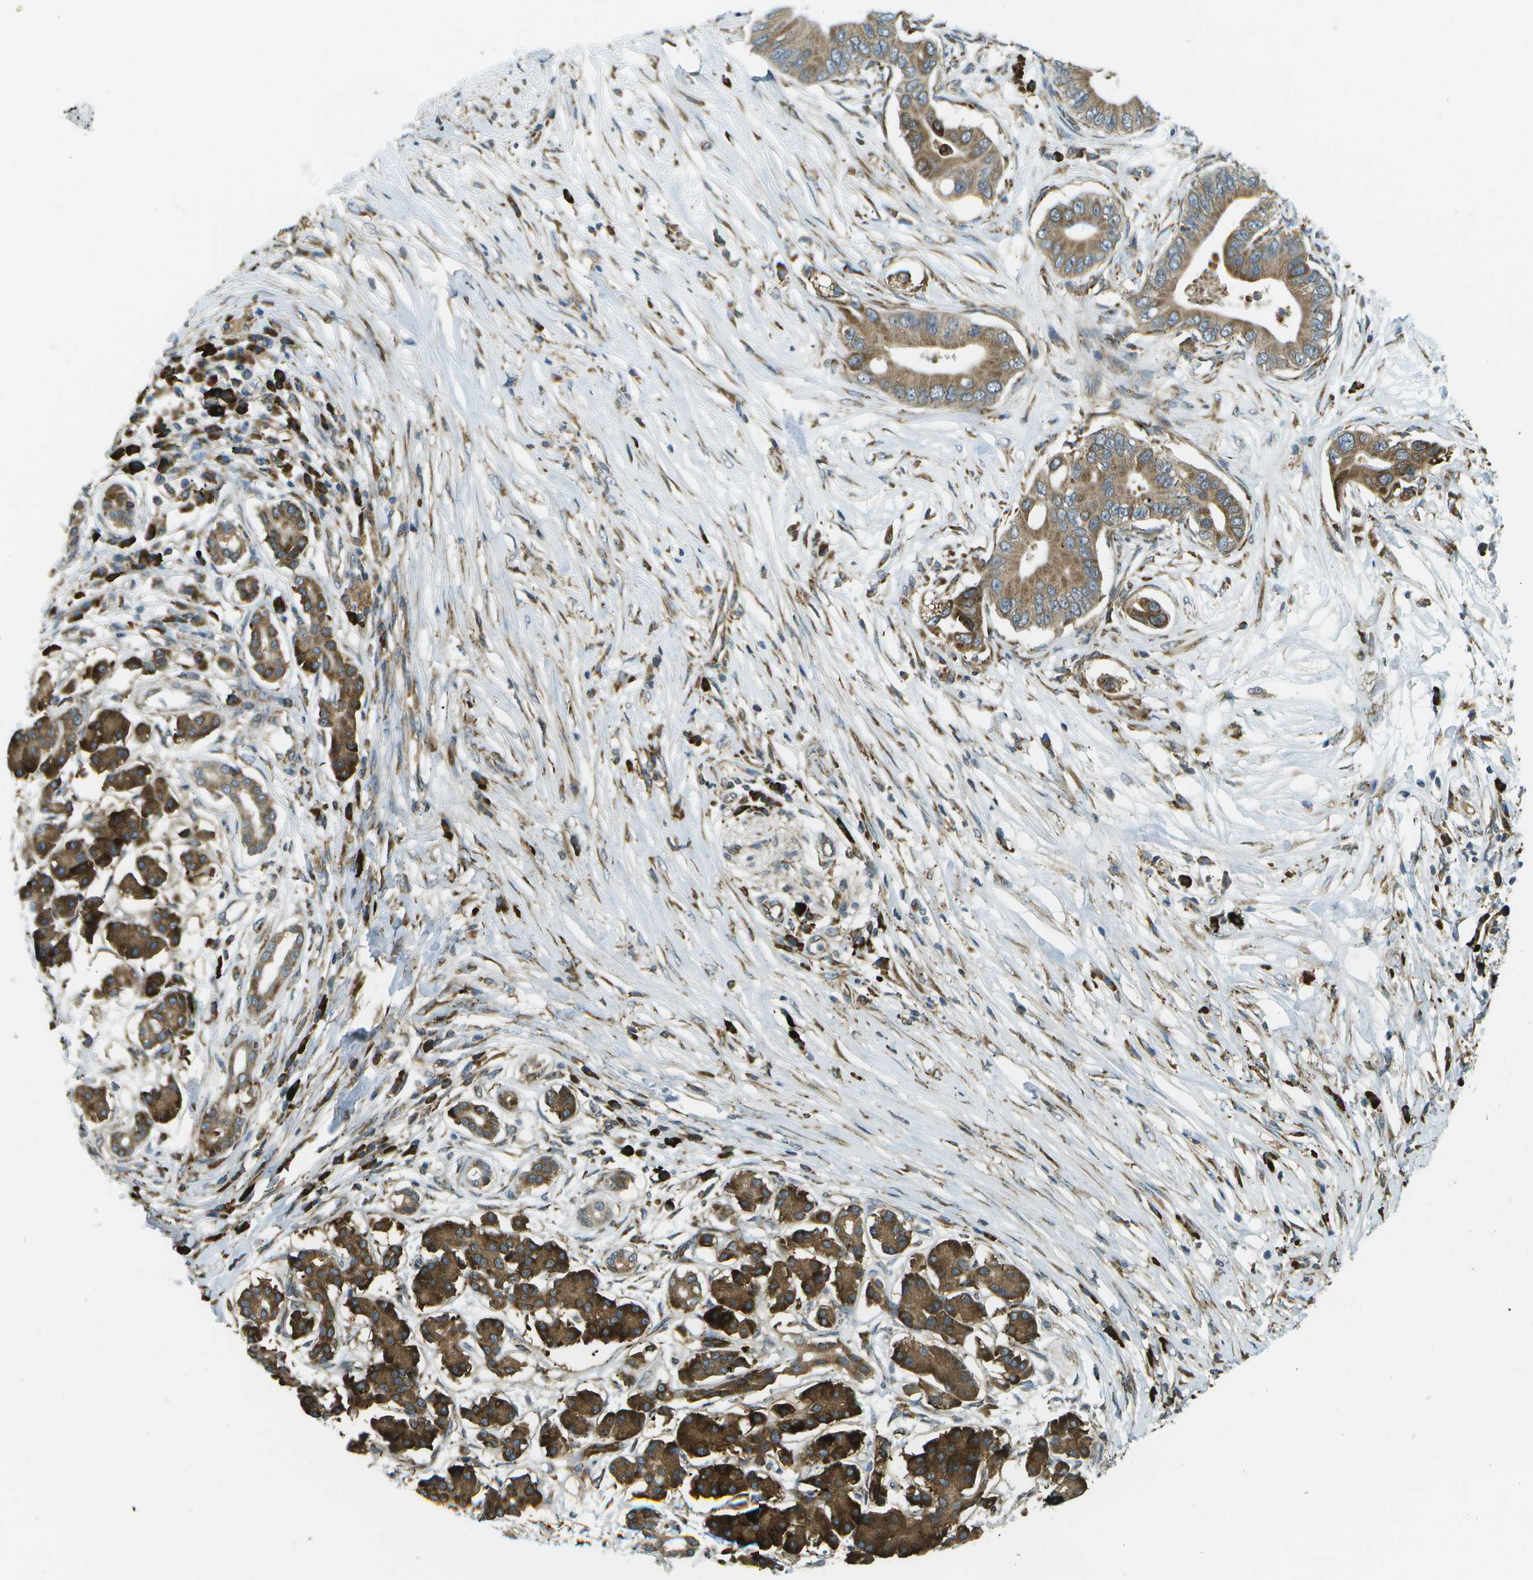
{"staining": {"intensity": "moderate", "quantity": ">75%", "location": "cytoplasmic/membranous"}, "tissue": "pancreatic cancer", "cell_type": "Tumor cells", "image_type": "cancer", "snomed": [{"axis": "morphology", "description": "Adenocarcinoma, NOS"}, {"axis": "topography", "description": "Pancreas"}], "caption": "Pancreatic cancer (adenocarcinoma) tissue demonstrates moderate cytoplasmic/membranous positivity in about >75% of tumor cells", "gene": "USP30", "patient": {"sex": "male", "age": 77}}